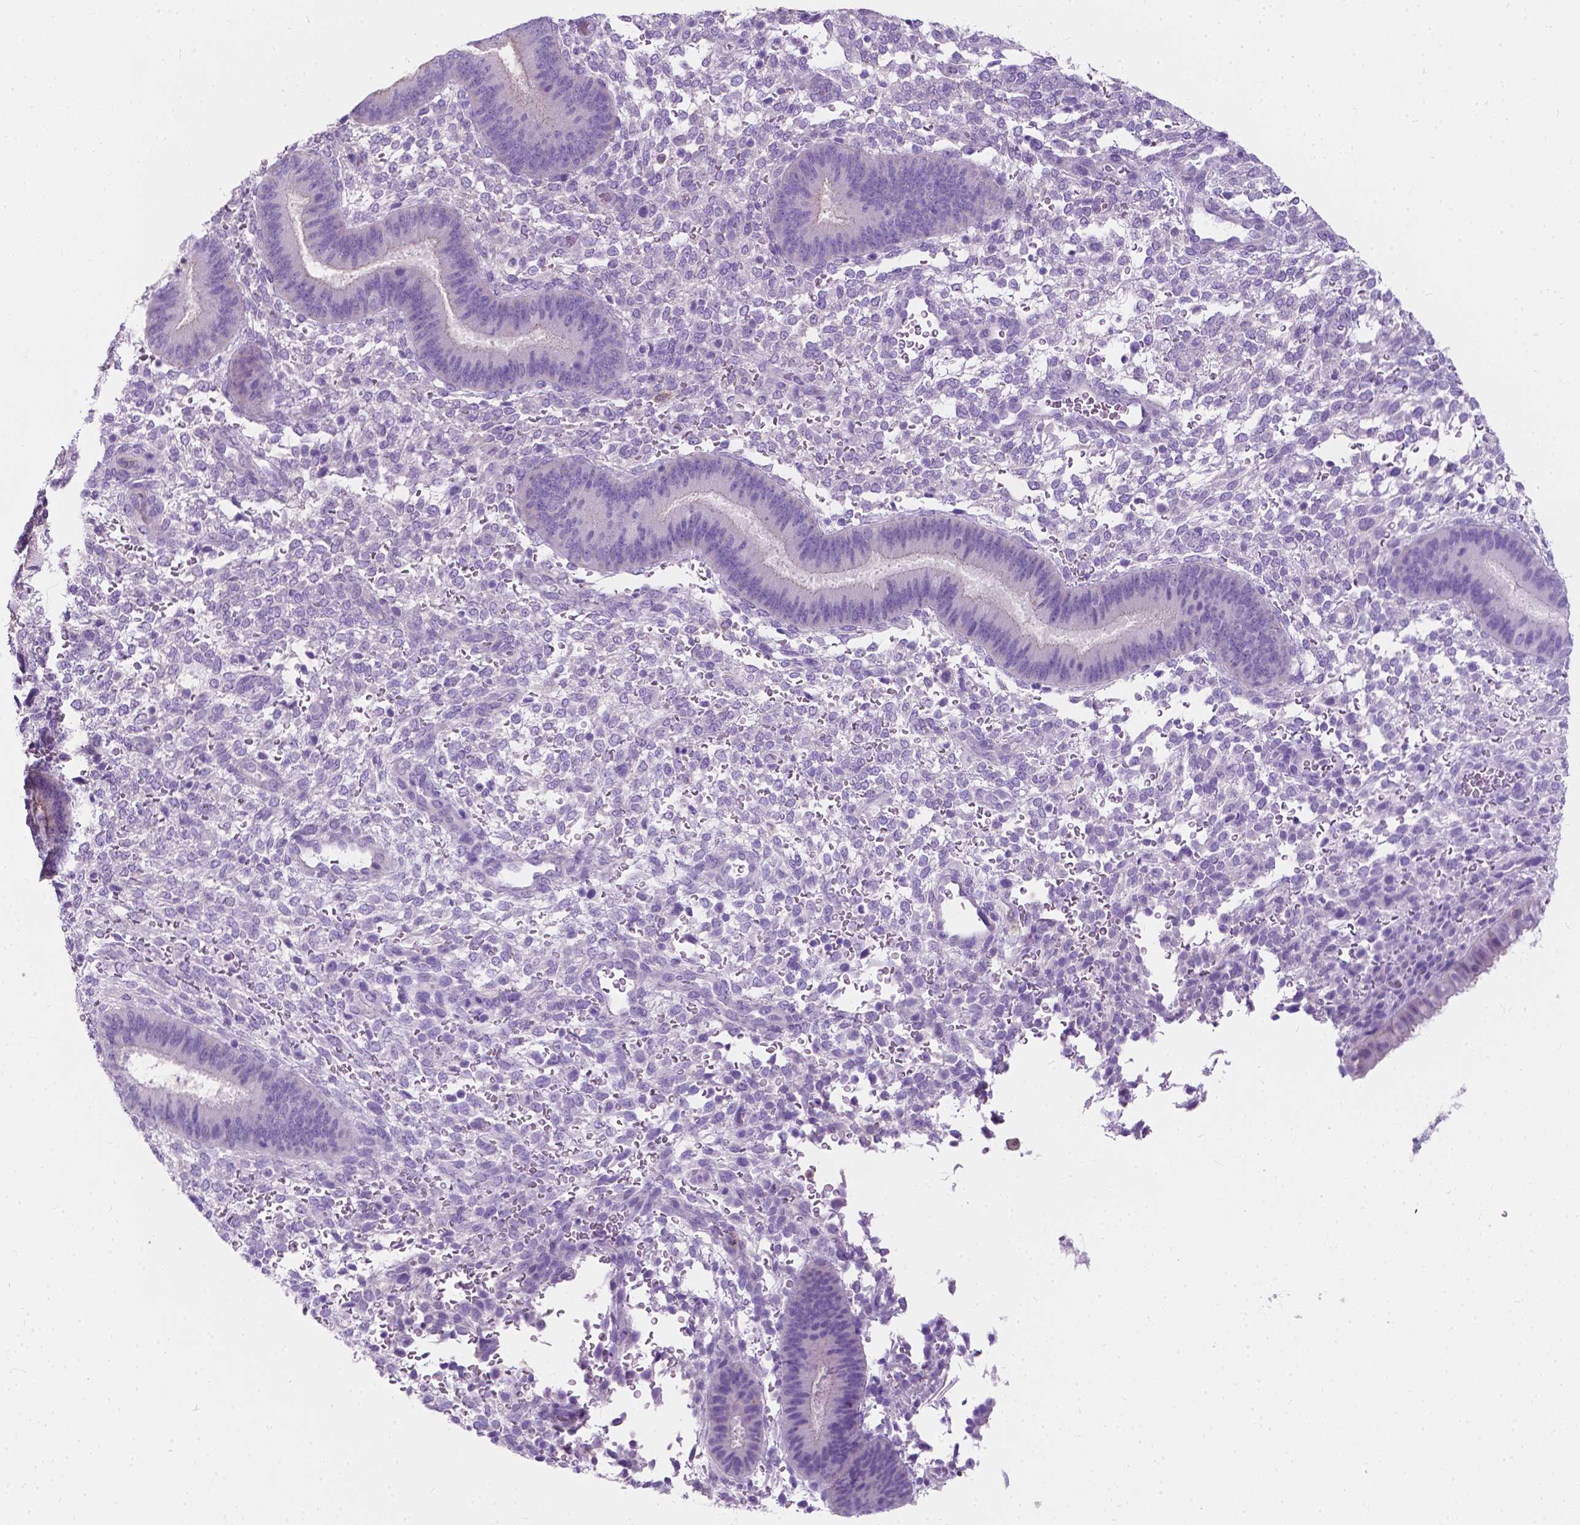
{"staining": {"intensity": "negative", "quantity": "none", "location": "none"}, "tissue": "endometrium", "cell_type": "Cells in endometrial stroma", "image_type": "normal", "snomed": [{"axis": "morphology", "description": "Normal tissue, NOS"}, {"axis": "topography", "description": "Endometrium"}], "caption": "IHC image of normal endometrium: human endometrium stained with DAB reveals no significant protein positivity in cells in endometrial stroma.", "gene": "GNAO1", "patient": {"sex": "female", "age": 39}}